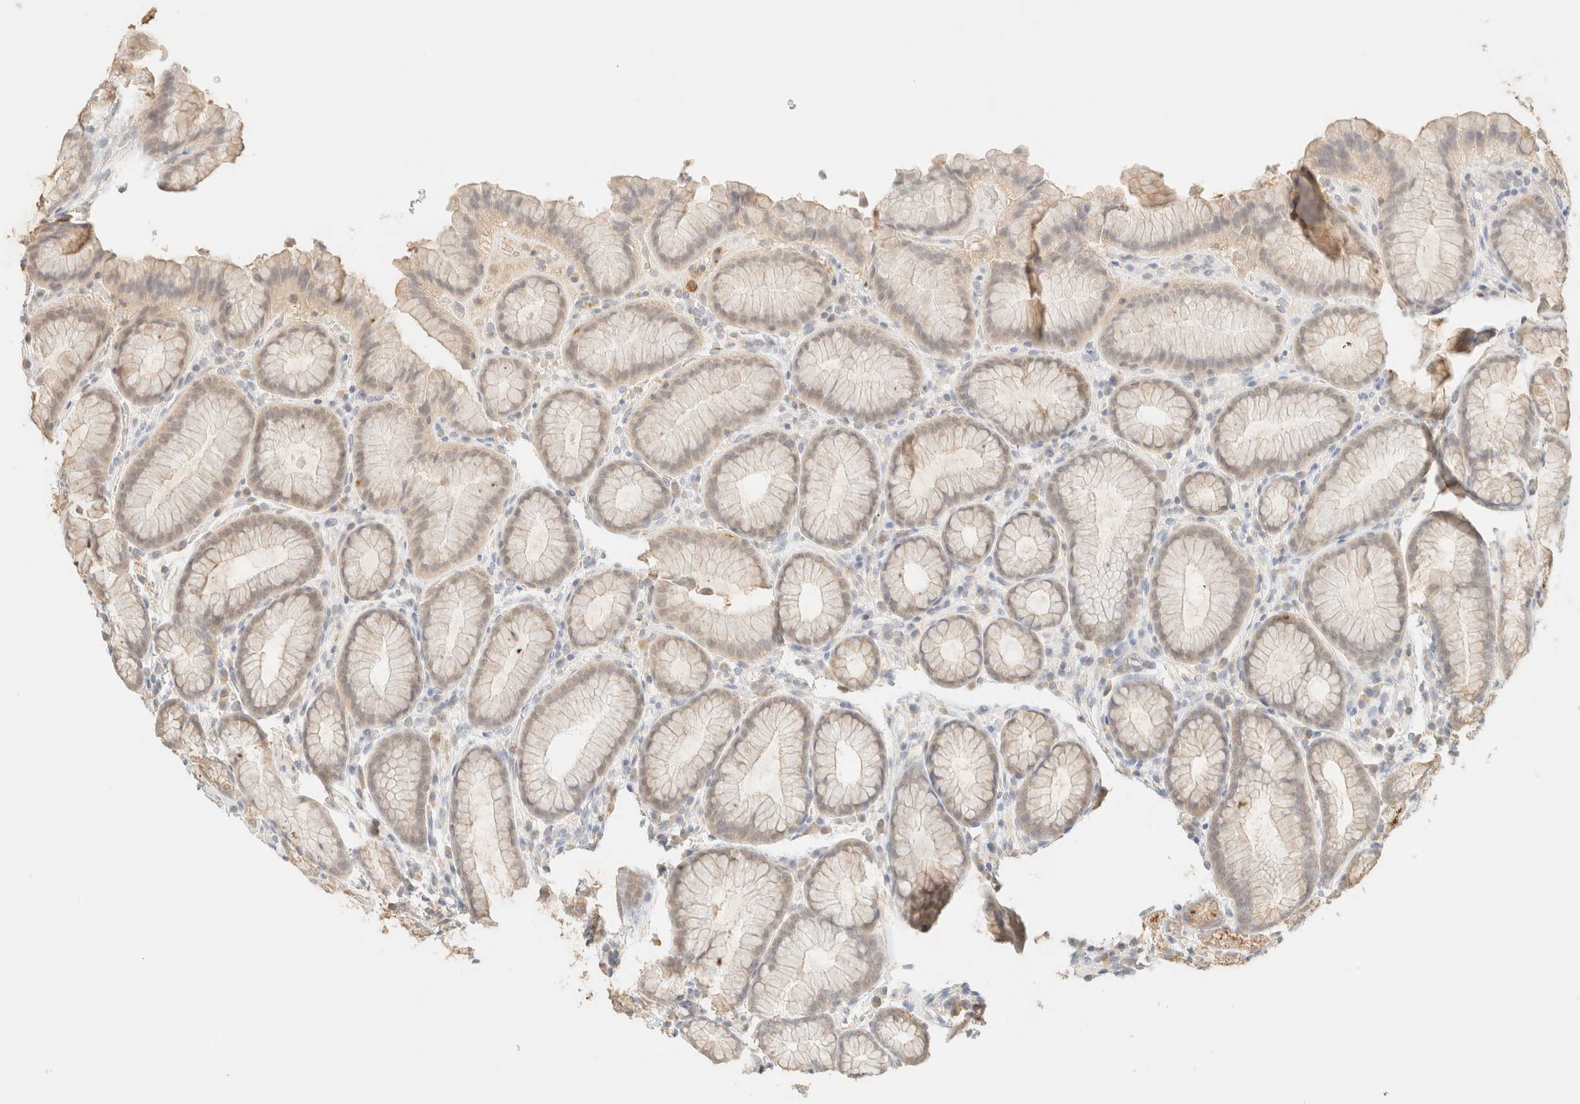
{"staining": {"intensity": "weak", "quantity": "25%-75%", "location": "cytoplasmic/membranous"}, "tissue": "stomach", "cell_type": "Glandular cells", "image_type": "normal", "snomed": [{"axis": "morphology", "description": "Normal tissue, NOS"}, {"axis": "topography", "description": "Stomach"}], "caption": "IHC of normal stomach displays low levels of weak cytoplasmic/membranous staining in approximately 25%-75% of glandular cells. Immunohistochemistry stains the protein in brown and the nuclei are stained blue.", "gene": "TIMD4", "patient": {"sex": "male", "age": 42}}